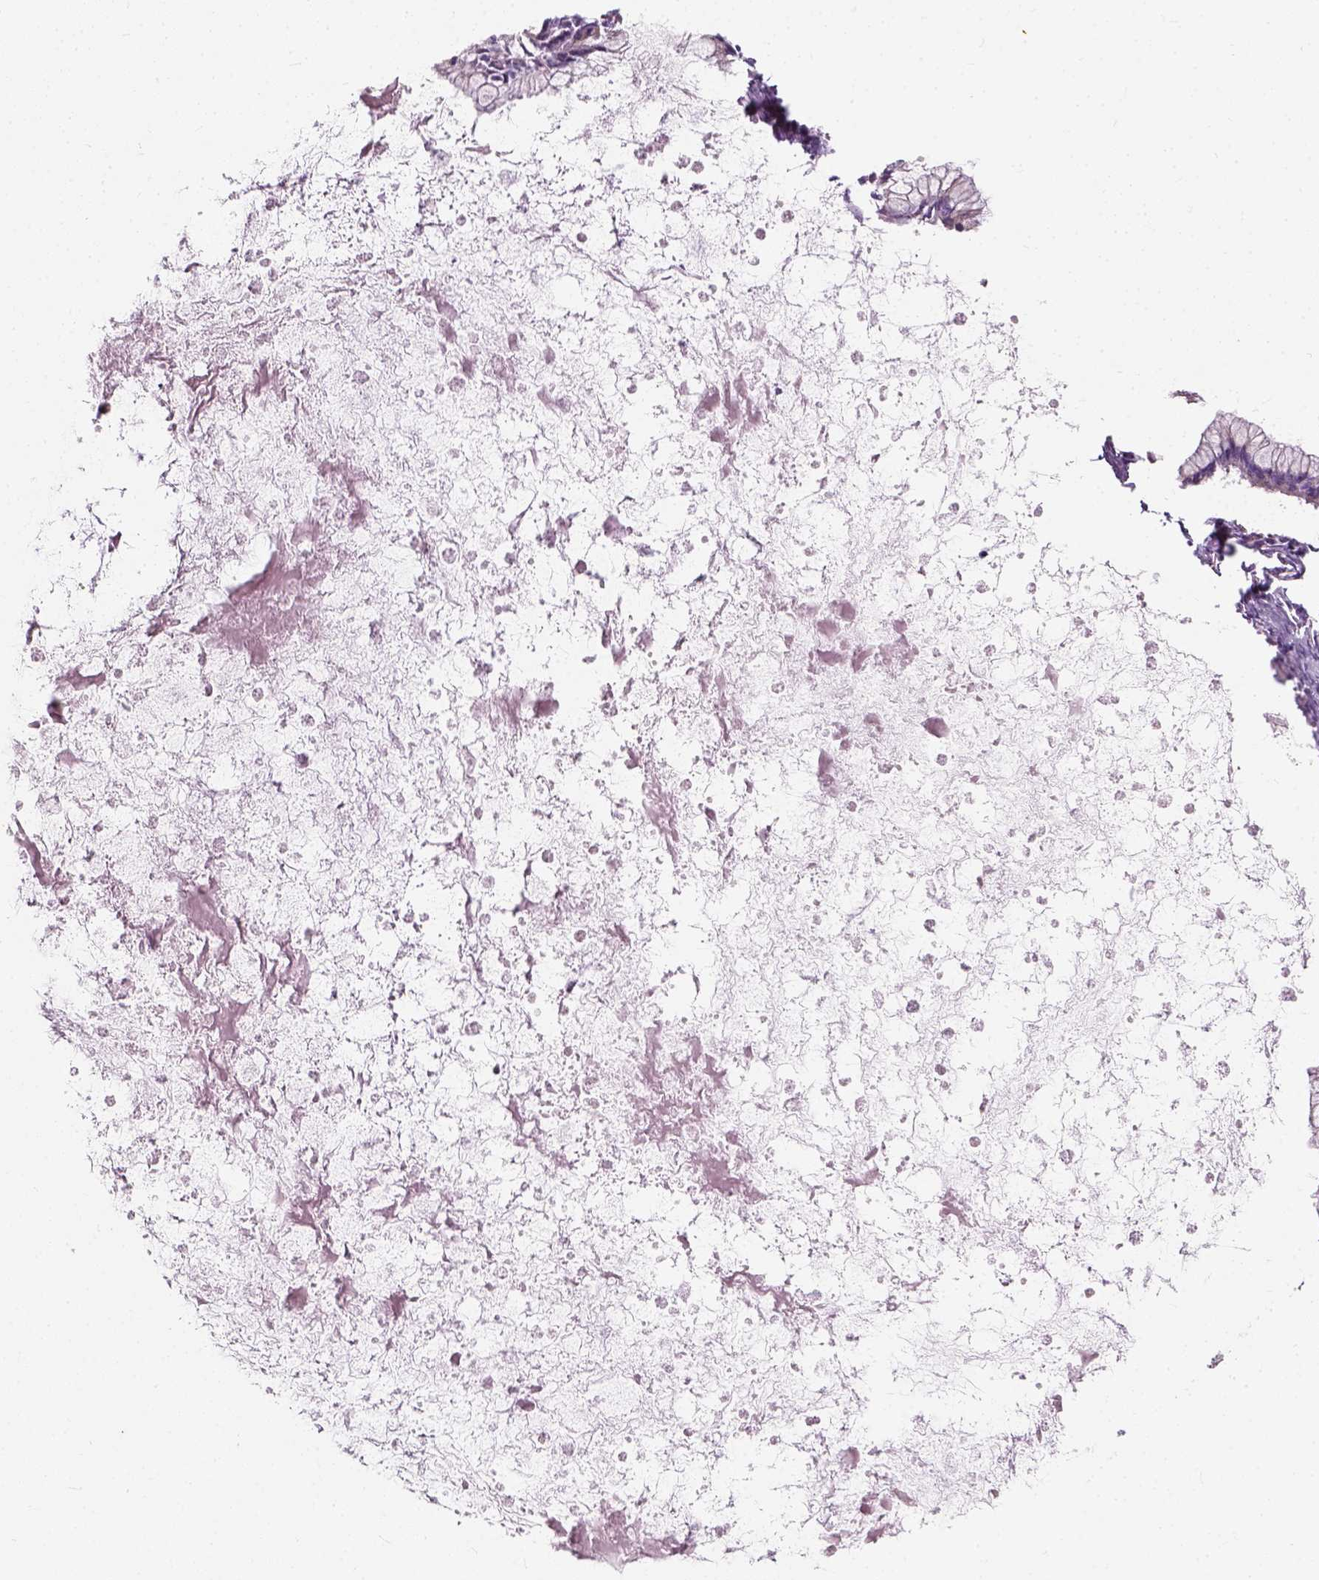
{"staining": {"intensity": "negative", "quantity": "none", "location": "none"}, "tissue": "ovarian cancer", "cell_type": "Tumor cells", "image_type": "cancer", "snomed": [{"axis": "morphology", "description": "Cystadenocarcinoma, mucinous, NOS"}, {"axis": "topography", "description": "Ovary"}], "caption": "Human ovarian cancer (mucinous cystadenocarcinoma) stained for a protein using IHC displays no expression in tumor cells.", "gene": "TRIM72", "patient": {"sex": "female", "age": 67}}